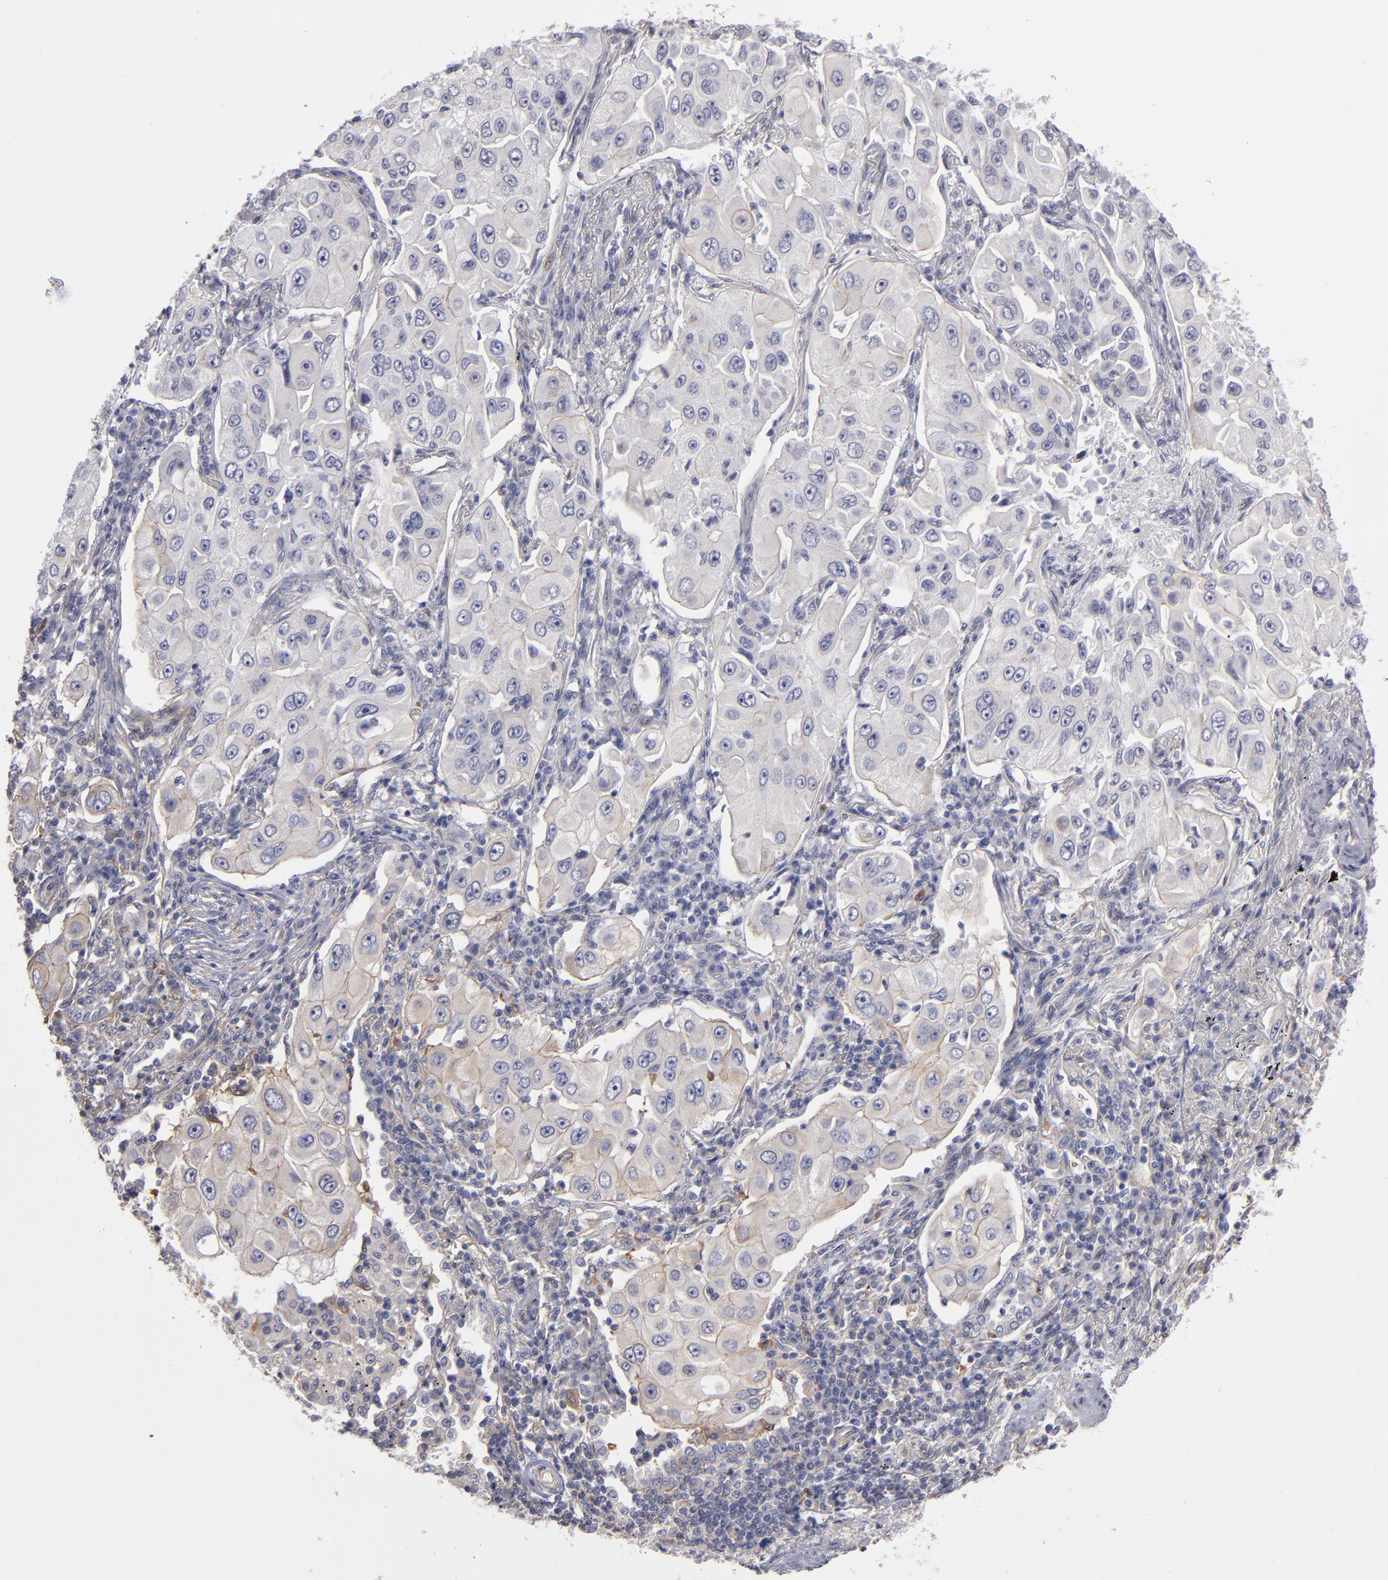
{"staining": {"intensity": "weak", "quantity": ">75%", "location": "cytoplasmic/membranous"}, "tissue": "lung cancer", "cell_type": "Tumor cells", "image_type": "cancer", "snomed": [{"axis": "morphology", "description": "Adenocarcinoma, NOS"}, {"axis": "topography", "description": "Lung"}], "caption": "An immunohistochemistry micrograph of tumor tissue is shown. Protein staining in brown labels weak cytoplasmic/membranous positivity in lung adenocarcinoma within tumor cells.", "gene": "NDRG2", "patient": {"sex": "male", "age": 84}}